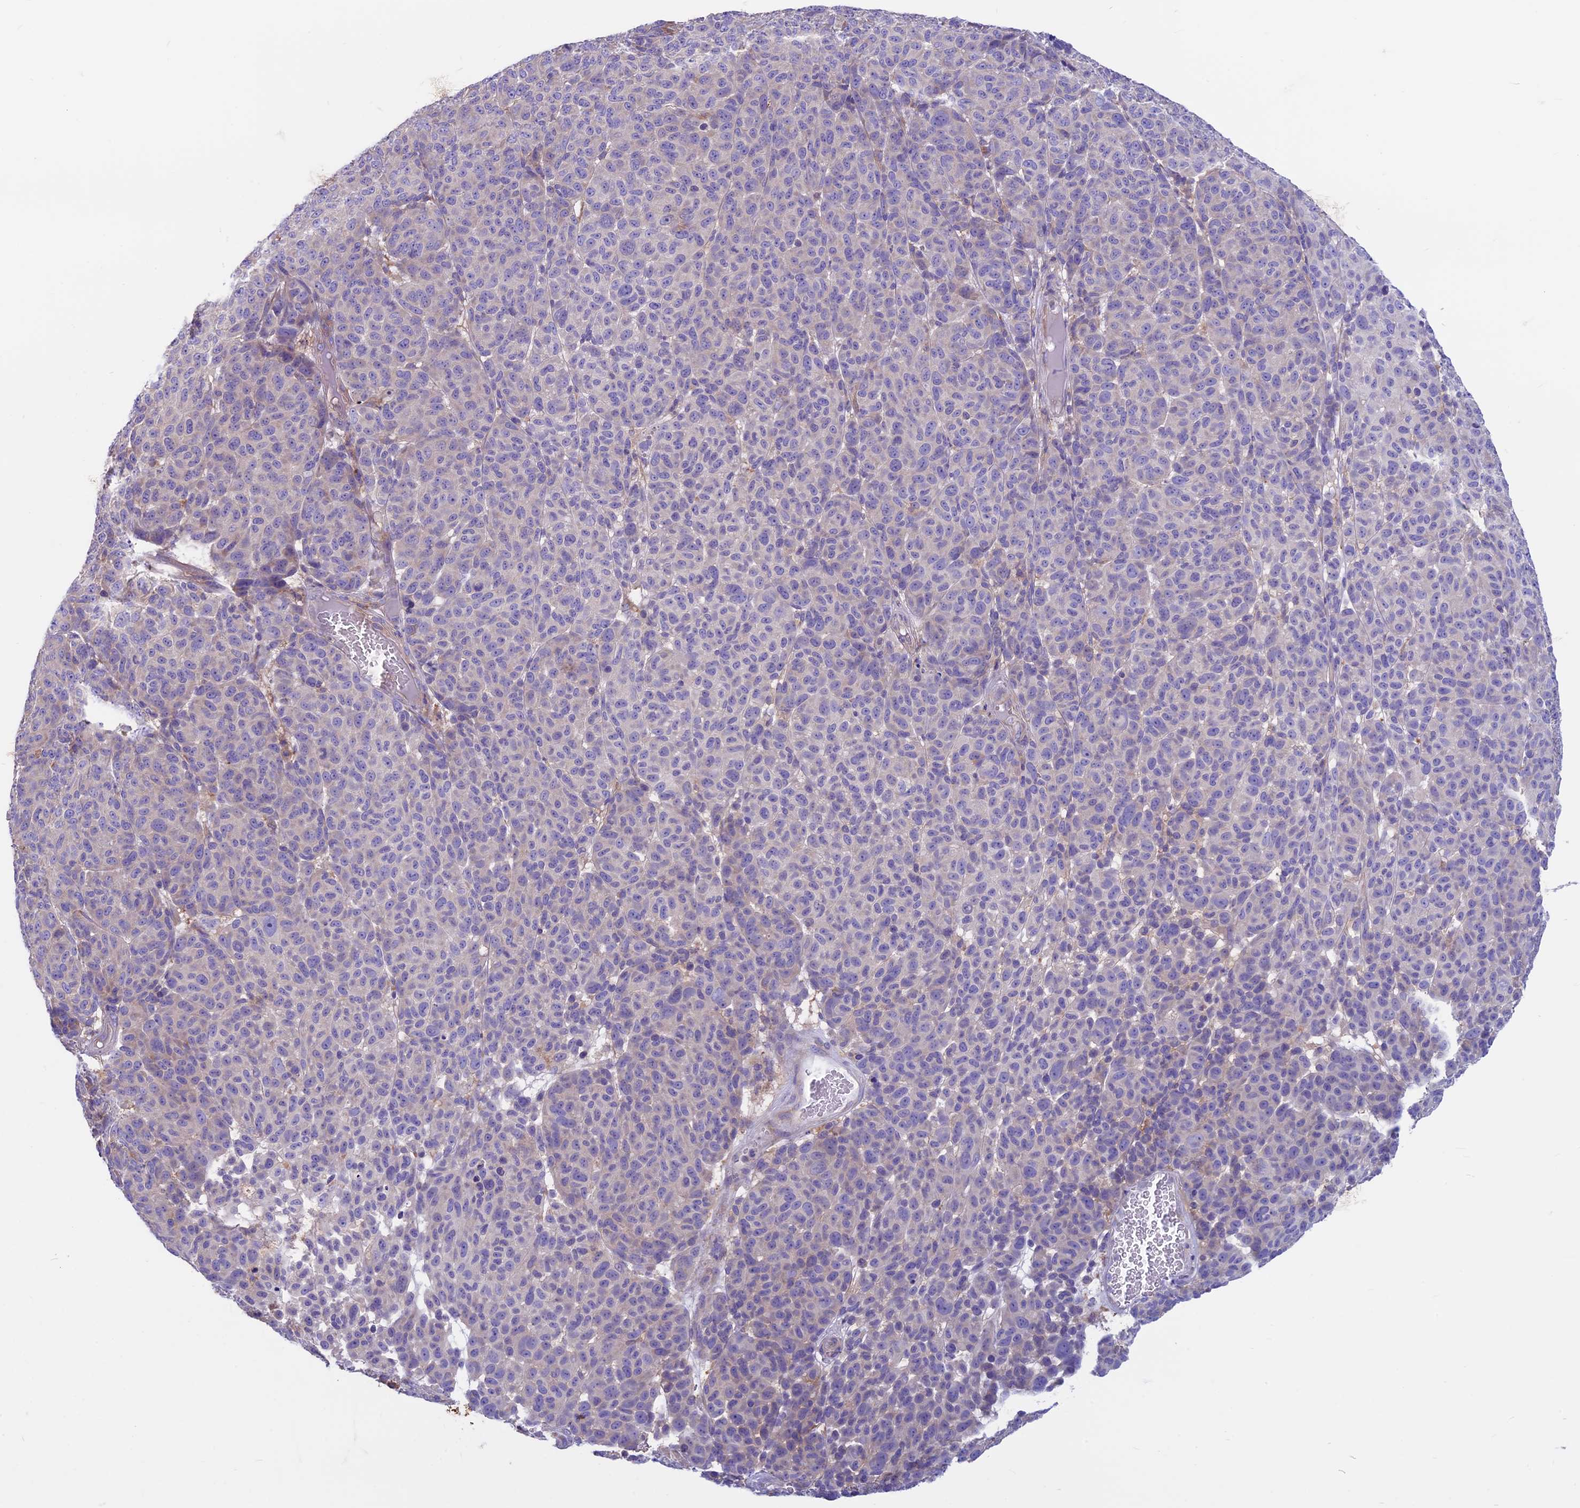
{"staining": {"intensity": "negative", "quantity": "none", "location": "none"}, "tissue": "melanoma", "cell_type": "Tumor cells", "image_type": "cancer", "snomed": [{"axis": "morphology", "description": "Malignant melanoma, NOS"}, {"axis": "topography", "description": "Skin"}], "caption": "There is no significant staining in tumor cells of malignant melanoma.", "gene": "CDAN1", "patient": {"sex": "male", "age": 49}}